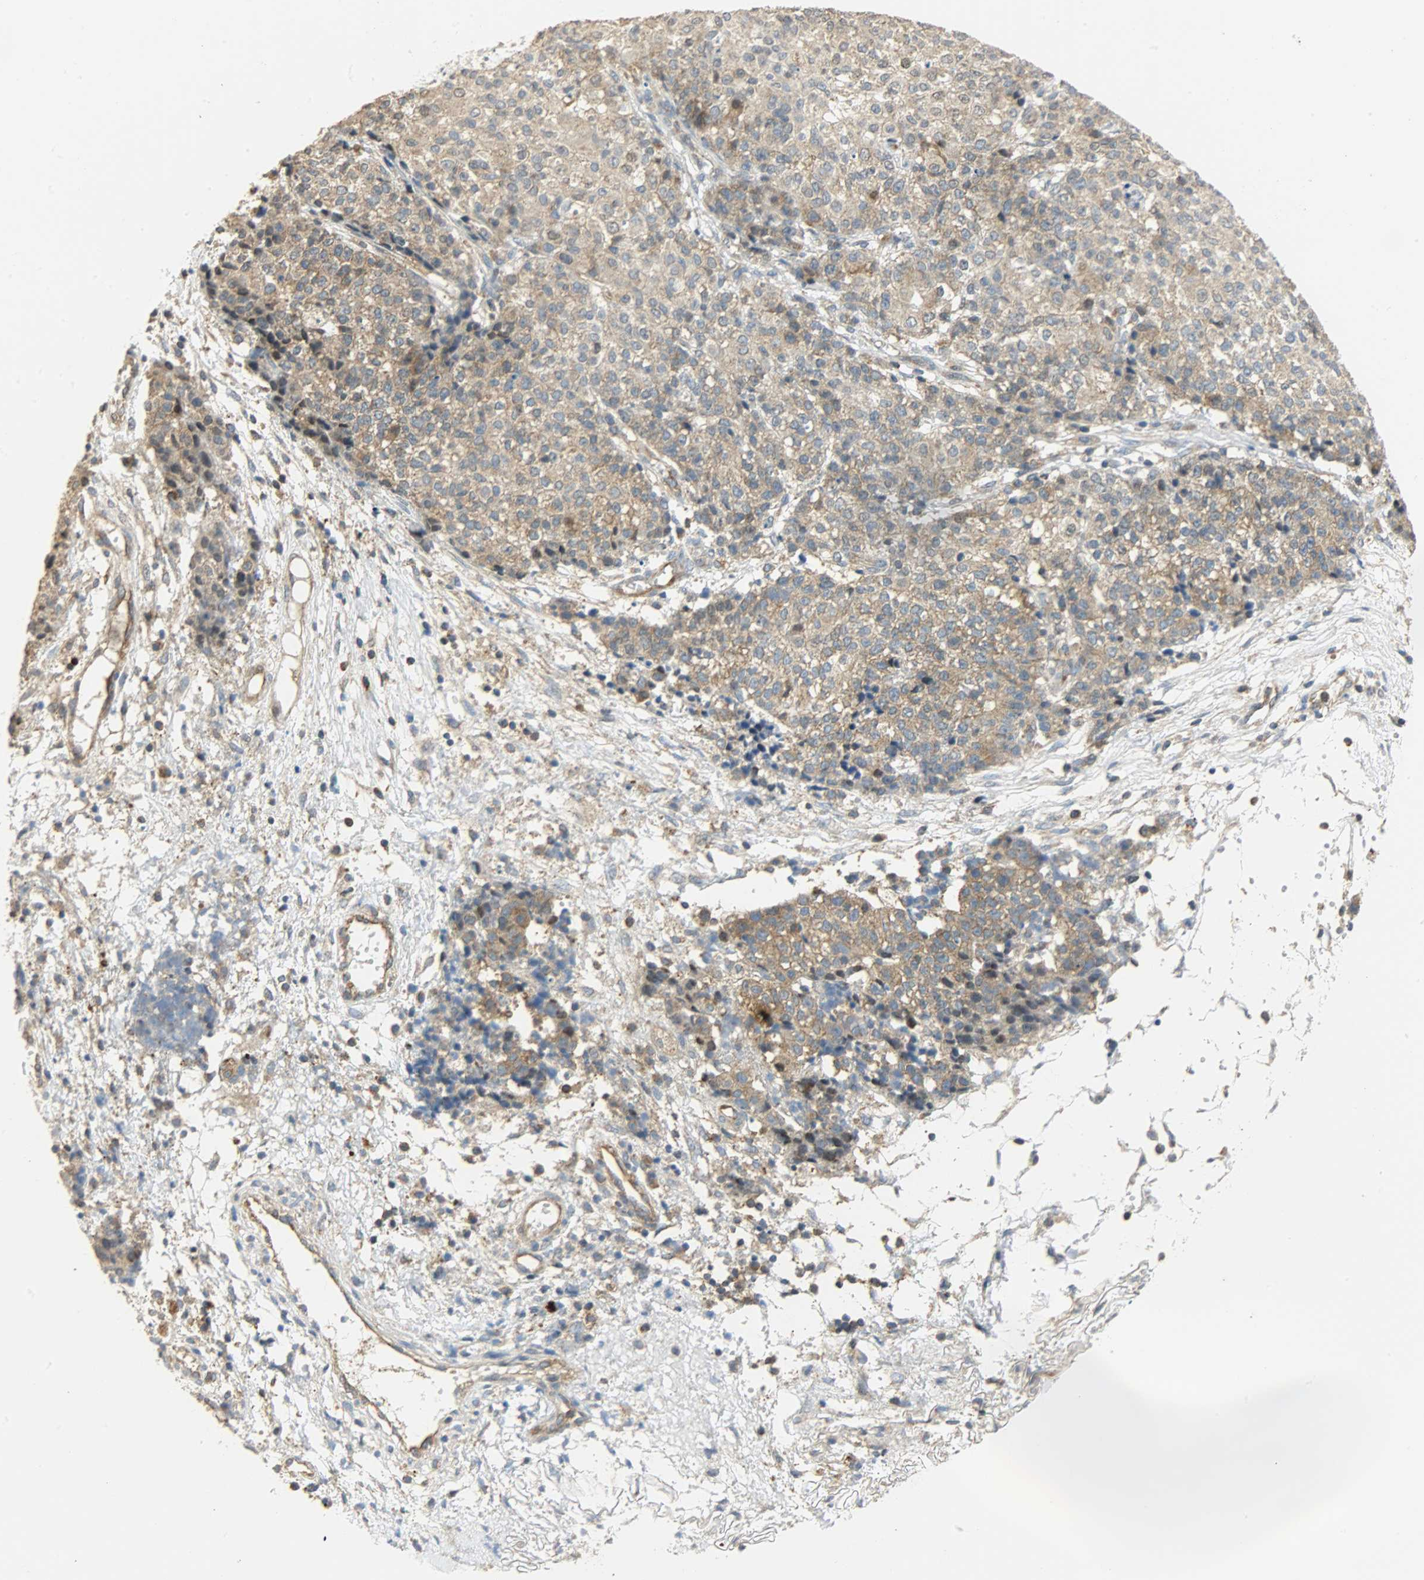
{"staining": {"intensity": "moderate", "quantity": ">75%", "location": "cytoplasmic/membranous"}, "tissue": "ovarian cancer", "cell_type": "Tumor cells", "image_type": "cancer", "snomed": [{"axis": "morphology", "description": "Carcinoma, endometroid"}, {"axis": "topography", "description": "Ovary"}], "caption": "Tumor cells display medium levels of moderate cytoplasmic/membranous expression in about >75% of cells in human endometroid carcinoma (ovarian).", "gene": "GIT2", "patient": {"sex": "female", "age": 42}}